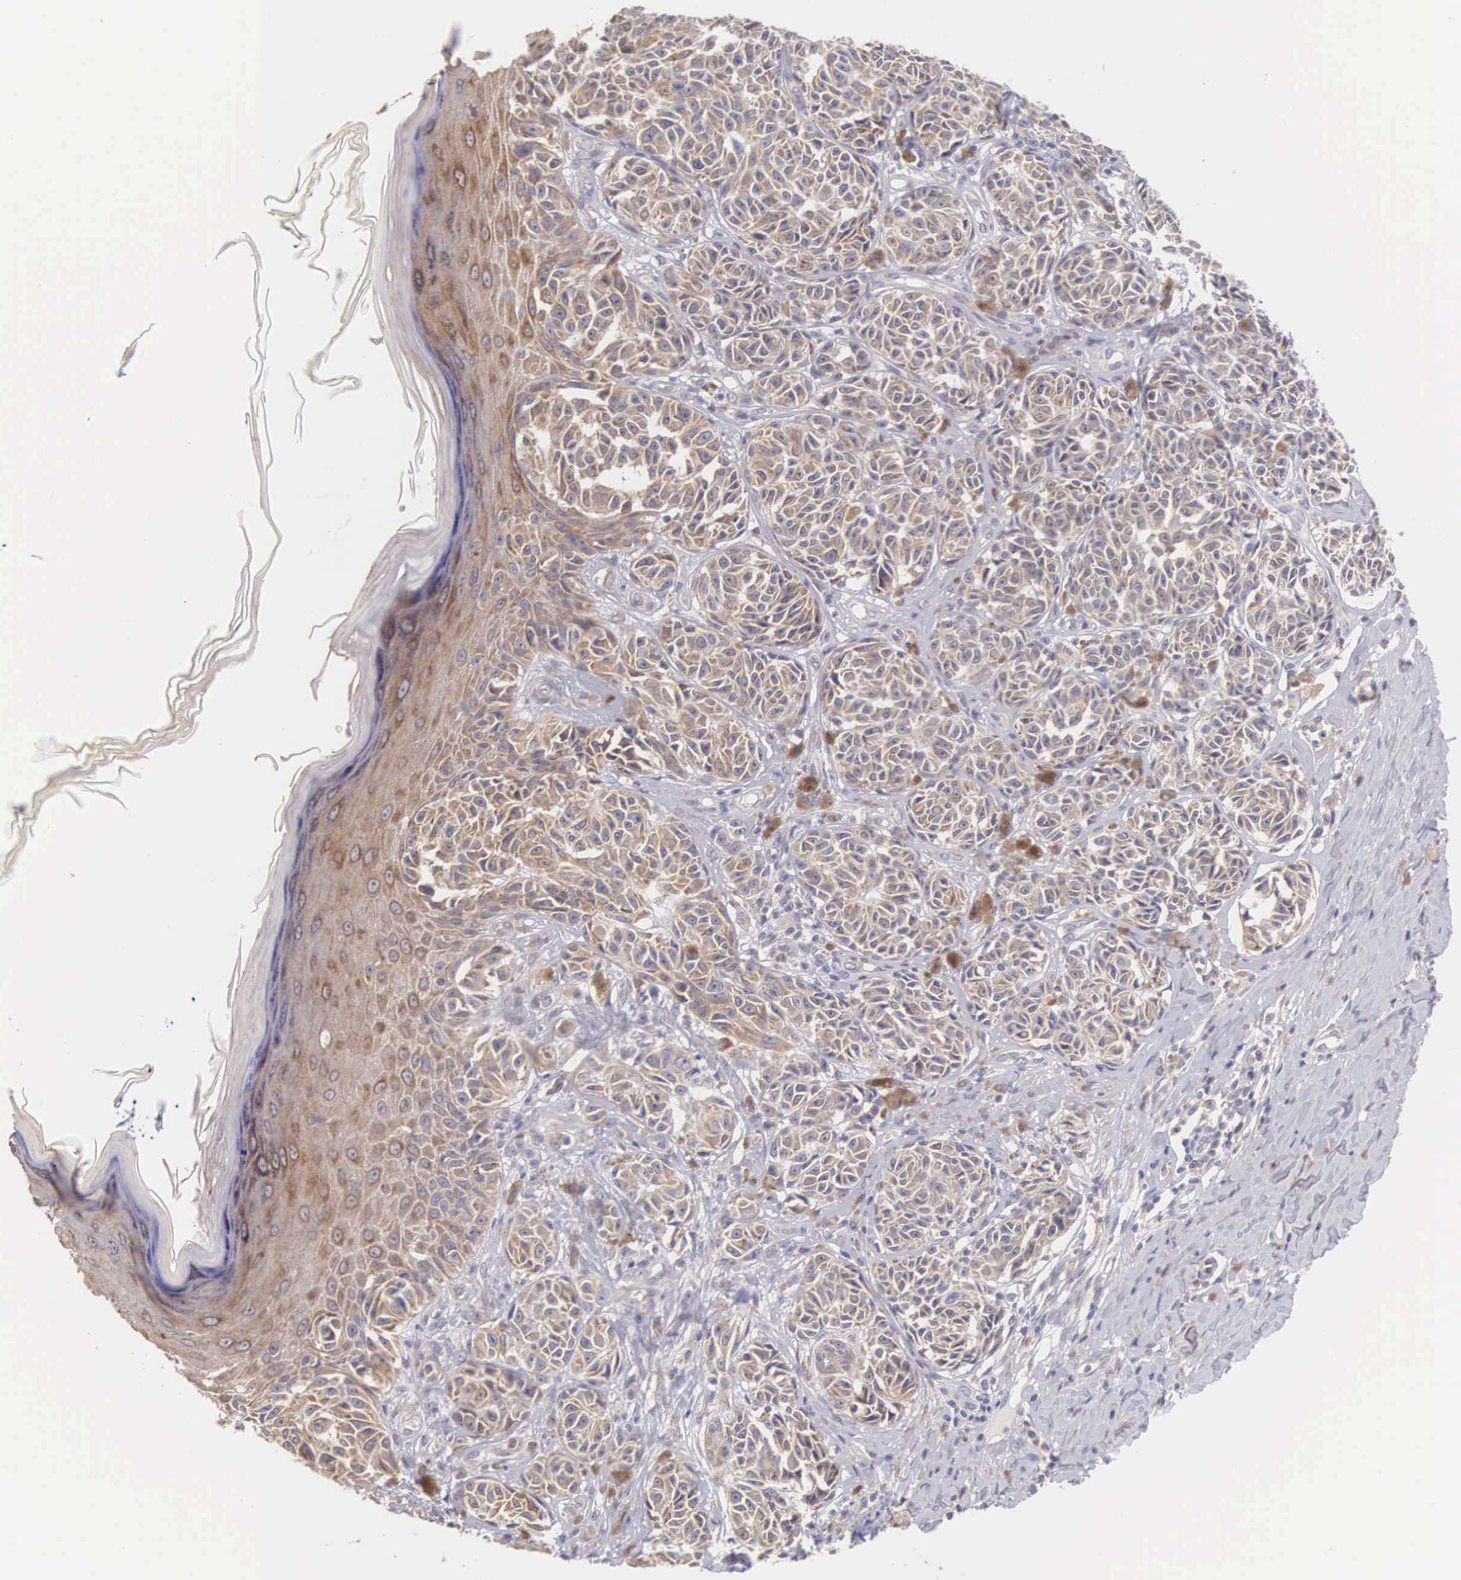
{"staining": {"intensity": "weak", "quantity": ">75%", "location": "cytoplasmic/membranous"}, "tissue": "melanoma", "cell_type": "Tumor cells", "image_type": "cancer", "snomed": [{"axis": "morphology", "description": "Malignant melanoma, NOS"}, {"axis": "topography", "description": "Skin"}], "caption": "Immunohistochemistry (DAB (3,3'-diaminobenzidine)) staining of human malignant melanoma shows weak cytoplasmic/membranous protein expression in about >75% of tumor cells.", "gene": "NSDHL", "patient": {"sex": "male", "age": 49}}